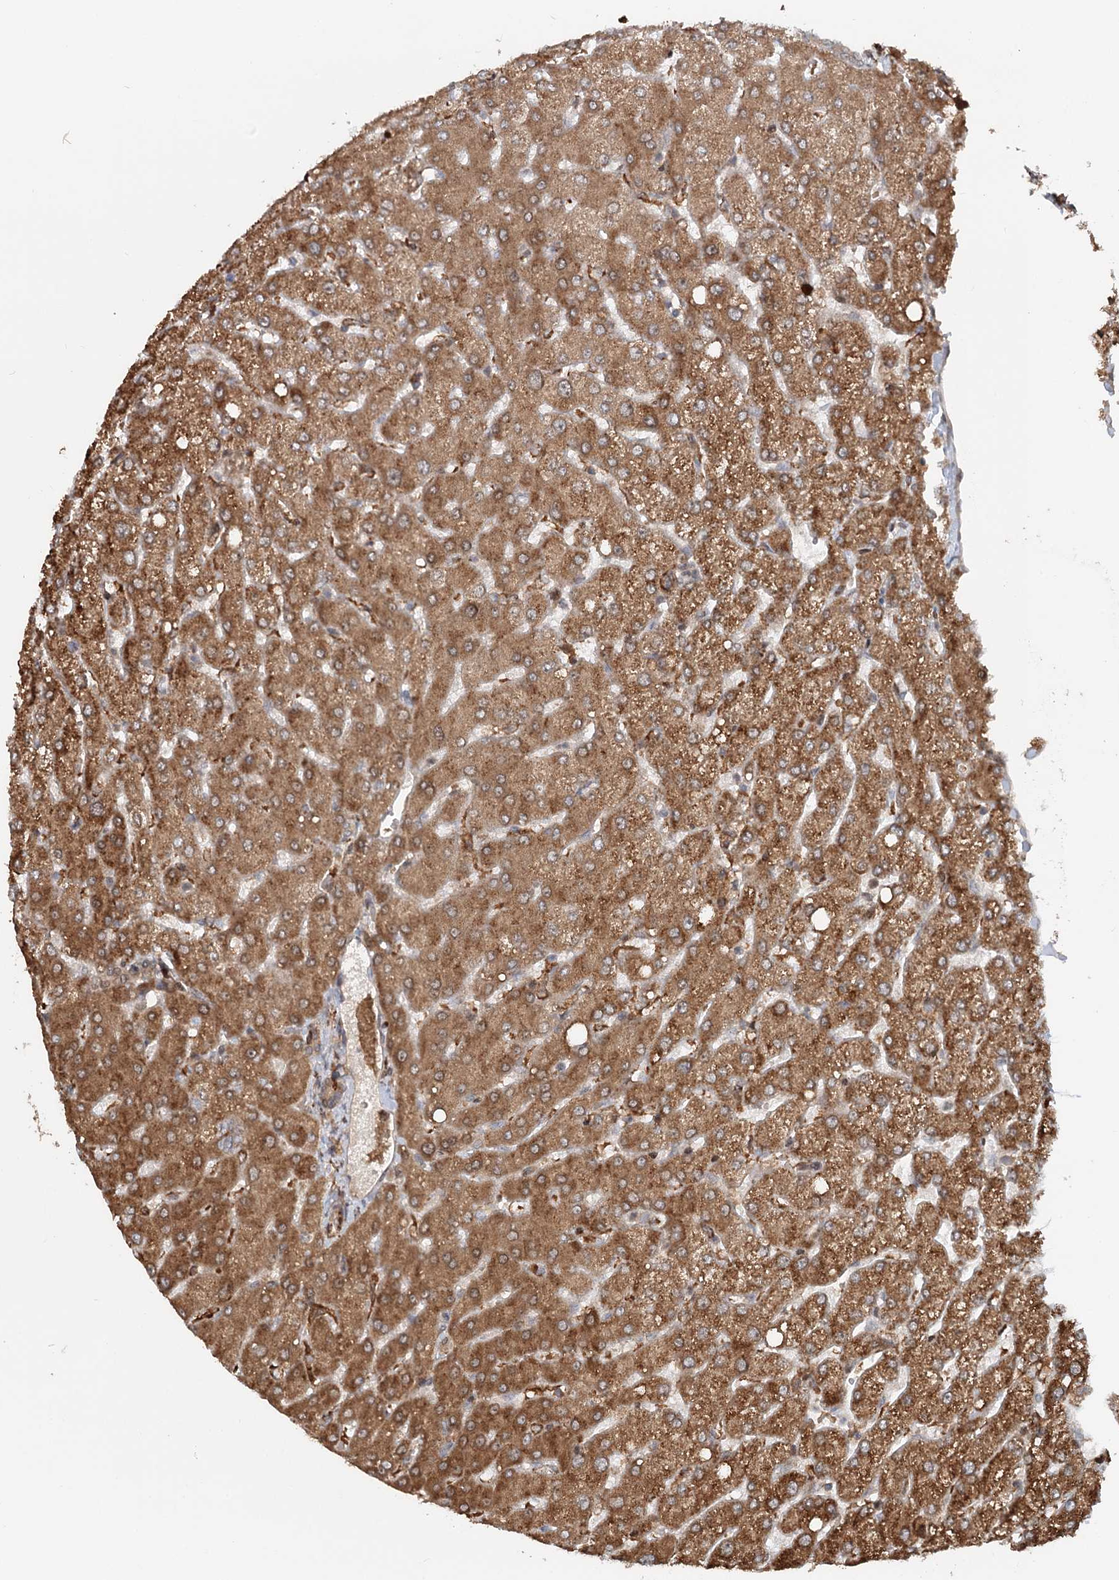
{"staining": {"intensity": "moderate", "quantity": ">75%", "location": "cytoplasmic/membranous"}, "tissue": "liver", "cell_type": "Cholangiocytes", "image_type": "normal", "snomed": [{"axis": "morphology", "description": "Normal tissue, NOS"}, {"axis": "topography", "description": "Liver"}], "caption": "Liver stained with immunohistochemistry reveals moderate cytoplasmic/membranous expression in about >75% of cholangiocytes.", "gene": "RNF111", "patient": {"sex": "female", "age": 54}}